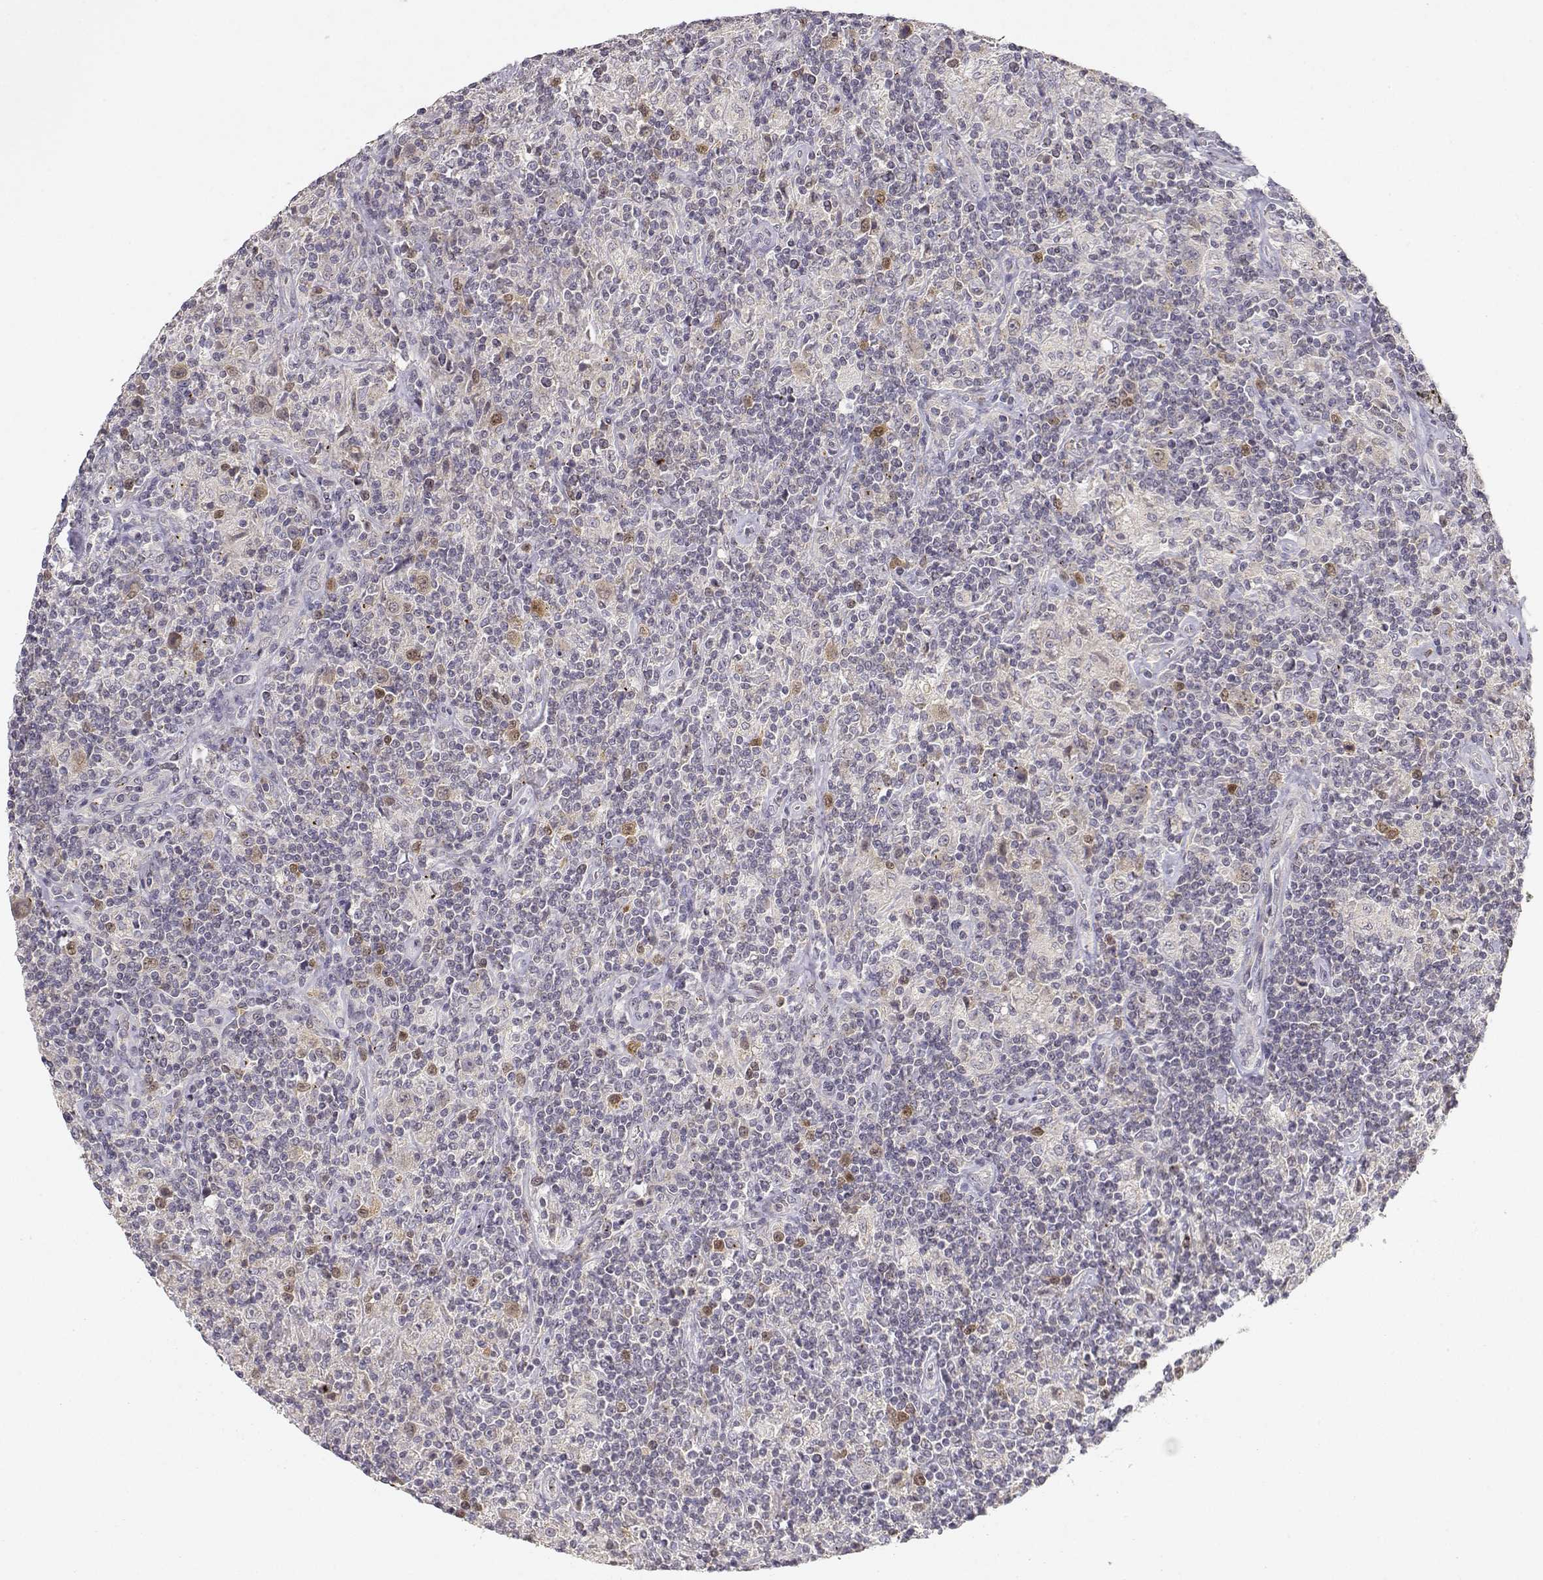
{"staining": {"intensity": "weak", "quantity": "25%-75%", "location": "cytoplasmic/membranous"}, "tissue": "lymphoma", "cell_type": "Tumor cells", "image_type": "cancer", "snomed": [{"axis": "morphology", "description": "Hodgkin's disease, NOS"}, {"axis": "topography", "description": "Lymph node"}], "caption": "This histopathology image exhibits Hodgkin's disease stained with immunohistochemistry to label a protein in brown. The cytoplasmic/membranous of tumor cells show weak positivity for the protein. Nuclei are counter-stained blue.", "gene": "RAD51", "patient": {"sex": "male", "age": 70}}